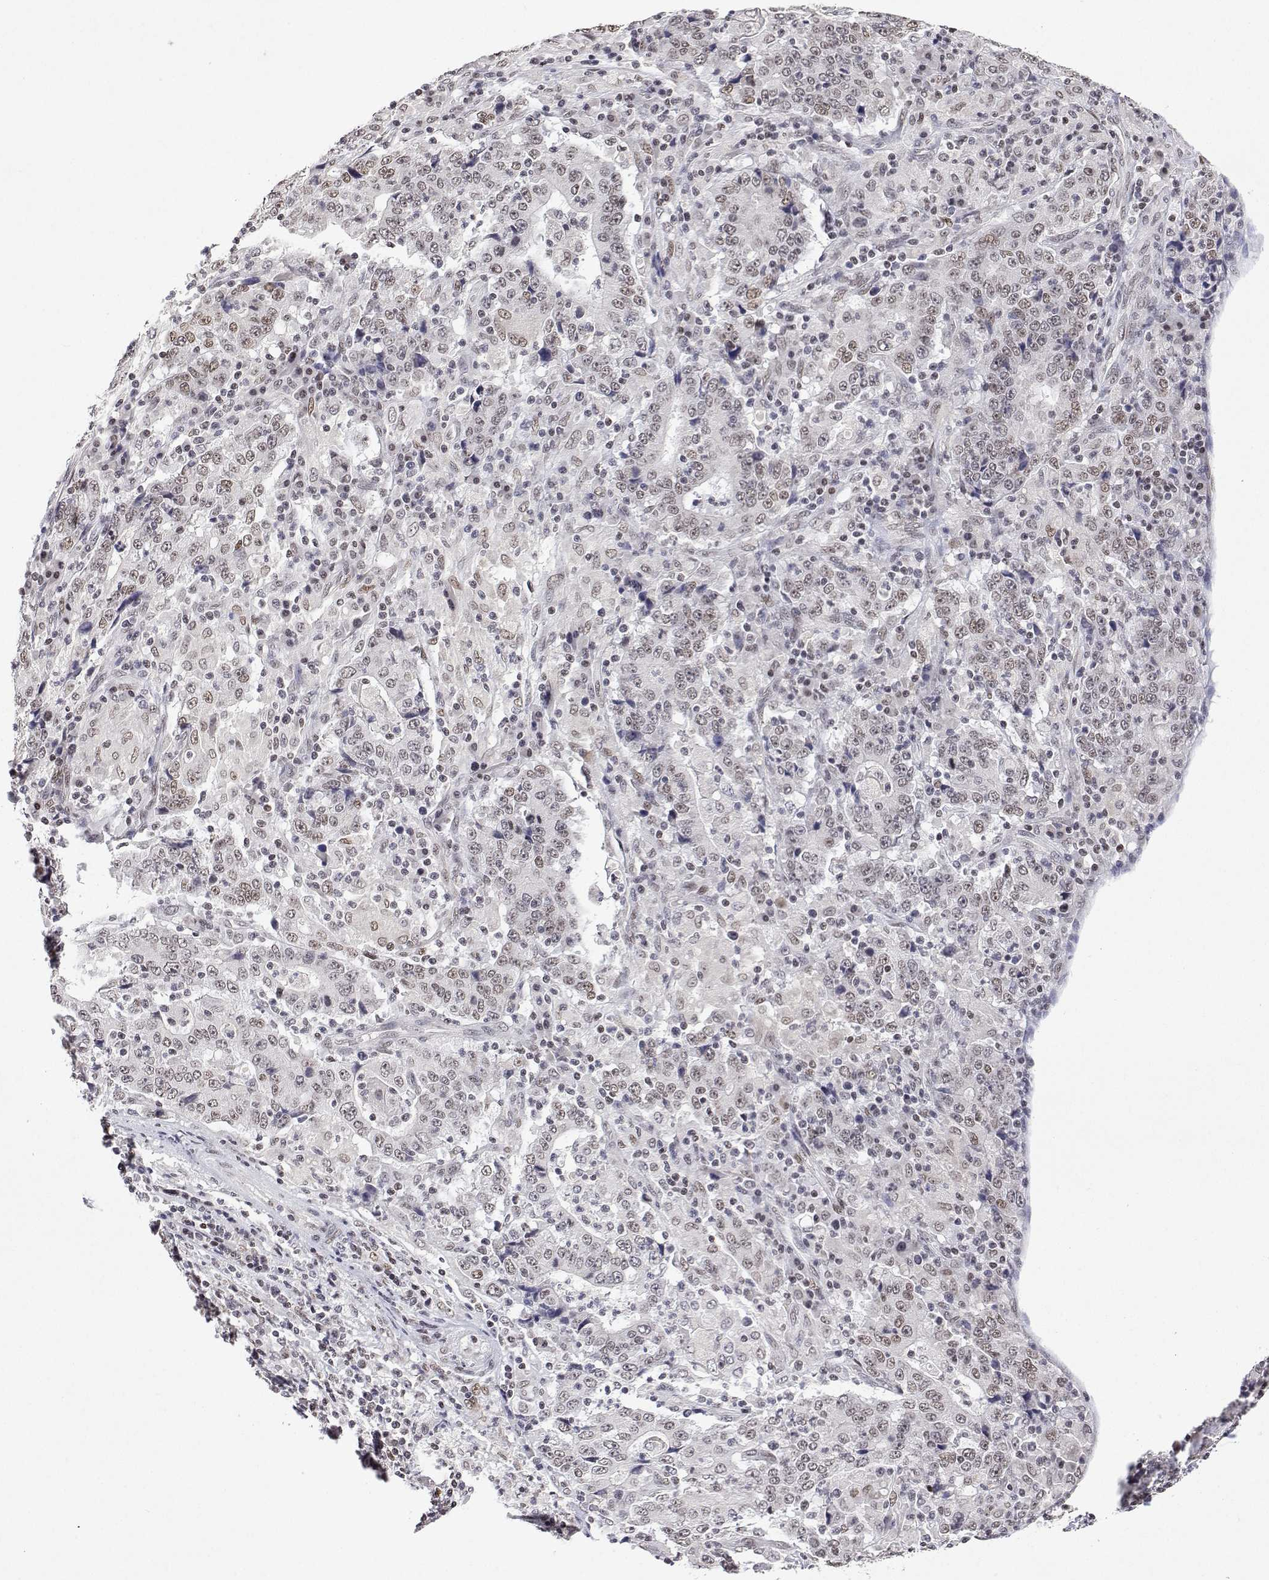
{"staining": {"intensity": "weak", "quantity": "25%-75%", "location": "nuclear"}, "tissue": "stomach cancer", "cell_type": "Tumor cells", "image_type": "cancer", "snomed": [{"axis": "morphology", "description": "Normal tissue, NOS"}, {"axis": "morphology", "description": "Adenocarcinoma, NOS"}, {"axis": "topography", "description": "Stomach, upper"}, {"axis": "topography", "description": "Stomach"}], "caption": "Immunohistochemical staining of human stomach cancer (adenocarcinoma) shows weak nuclear protein expression in about 25%-75% of tumor cells.", "gene": "XPC", "patient": {"sex": "male", "age": 59}}